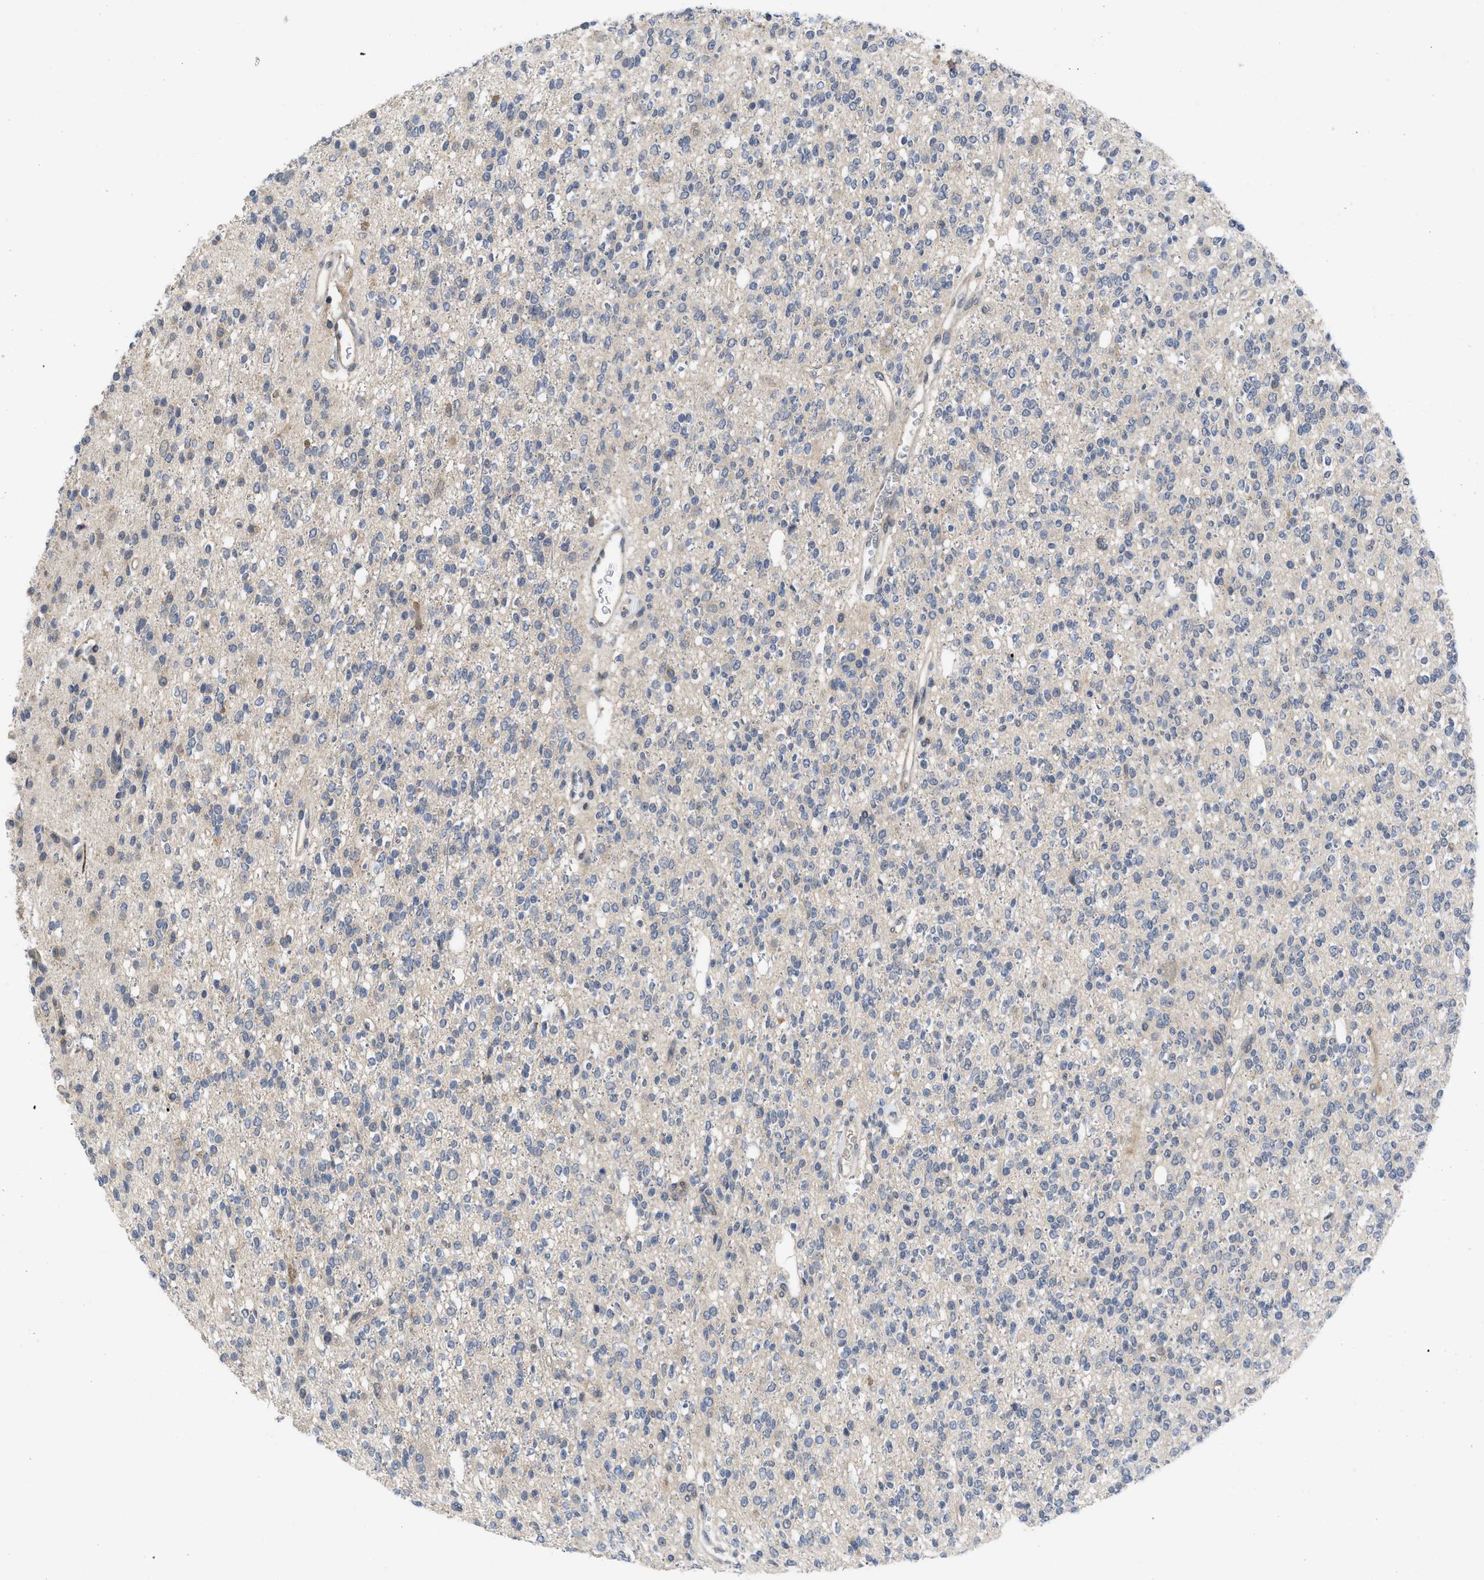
{"staining": {"intensity": "negative", "quantity": "none", "location": "none"}, "tissue": "glioma", "cell_type": "Tumor cells", "image_type": "cancer", "snomed": [{"axis": "morphology", "description": "Glioma, malignant, High grade"}, {"axis": "topography", "description": "Brain"}], "caption": "This is an immunohistochemistry (IHC) photomicrograph of human glioma. There is no staining in tumor cells.", "gene": "LDAF1", "patient": {"sex": "male", "age": 34}}